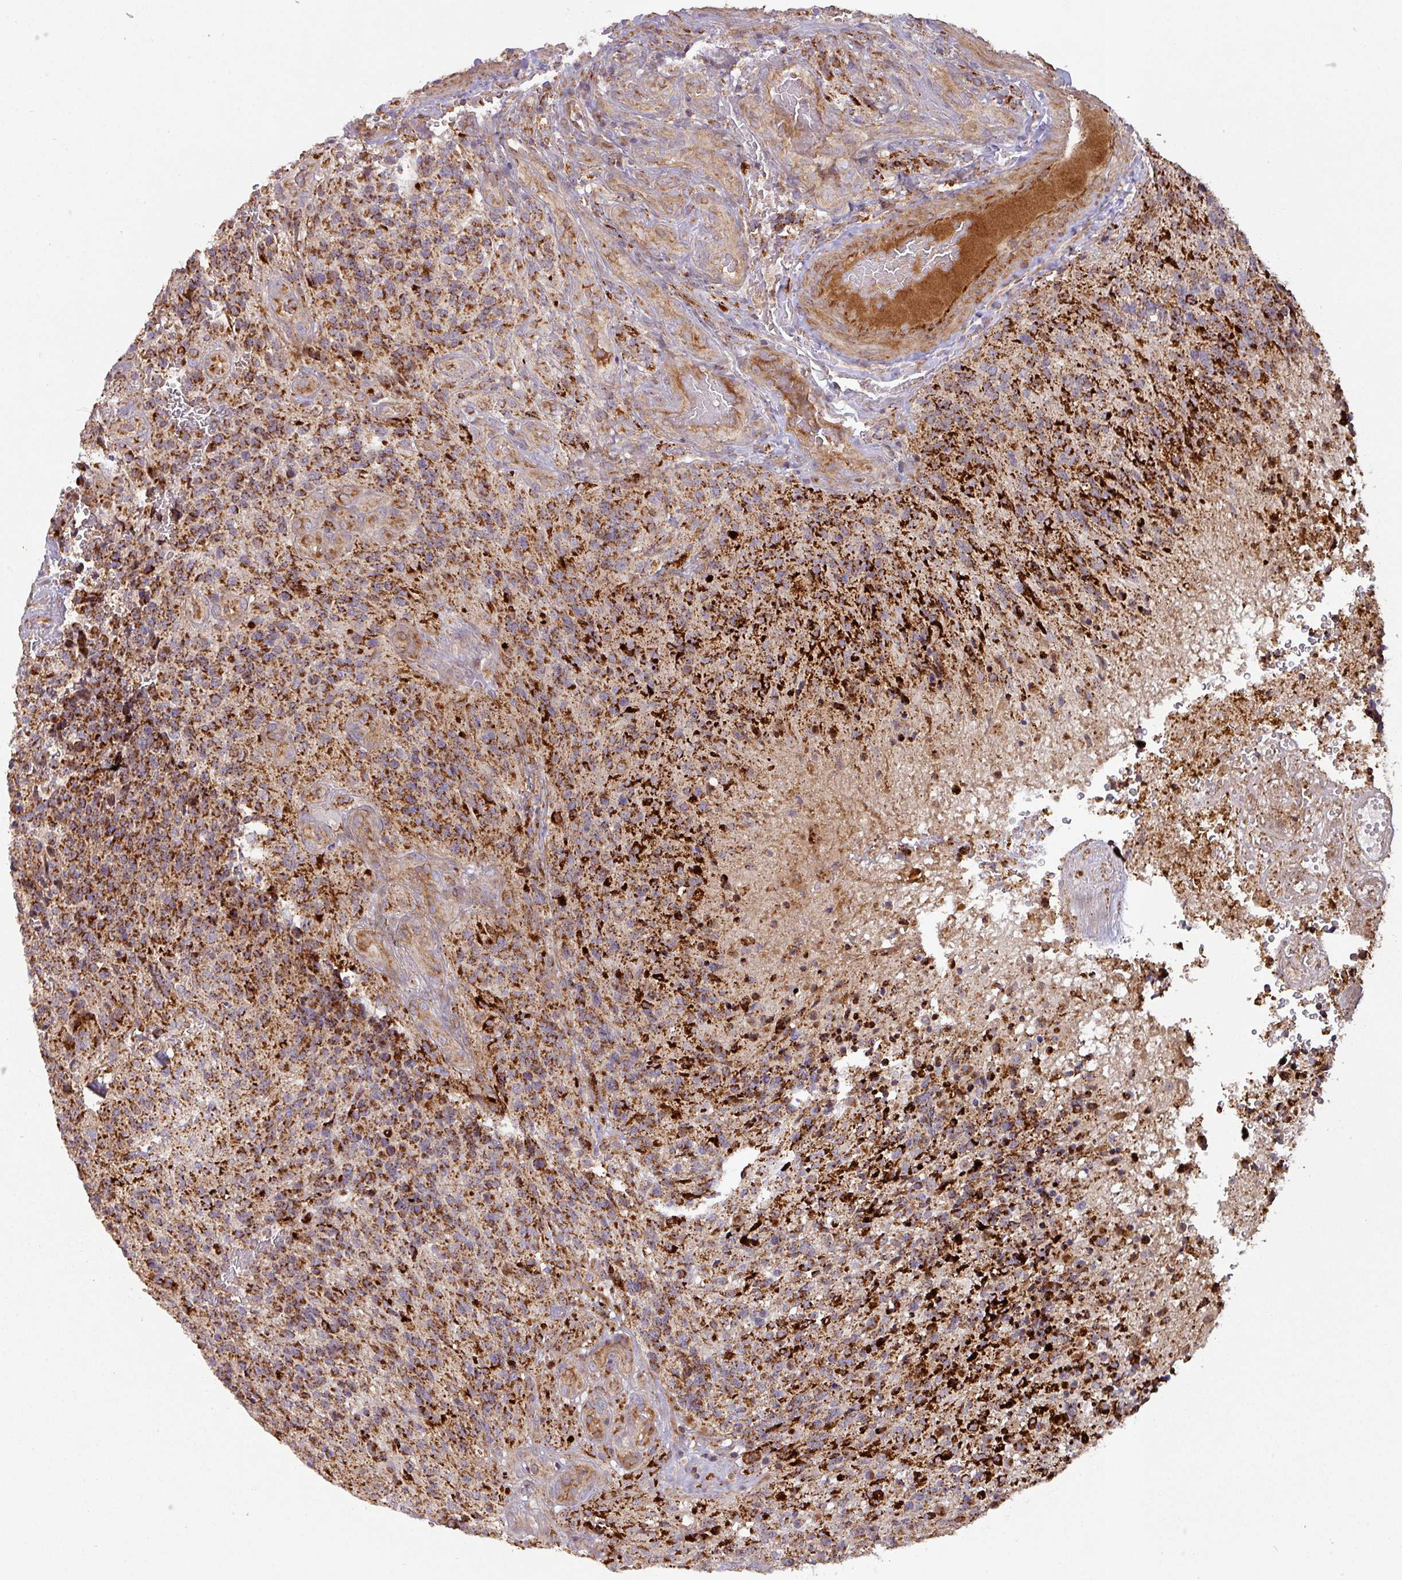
{"staining": {"intensity": "strong", "quantity": ">75%", "location": "cytoplasmic/membranous"}, "tissue": "glioma", "cell_type": "Tumor cells", "image_type": "cancer", "snomed": [{"axis": "morphology", "description": "Glioma, malignant, High grade"}, {"axis": "topography", "description": "Brain"}], "caption": "Immunohistochemistry (IHC) histopathology image of neoplastic tissue: human glioma stained using immunohistochemistry exhibits high levels of strong protein expression localized specifically in the cytoplasmic/membranous of tumor cells, appearing as a cytoplasmic/membranous brown color.", "gene": "GPD2", "patient": {"sex": "male", "age": 36}}